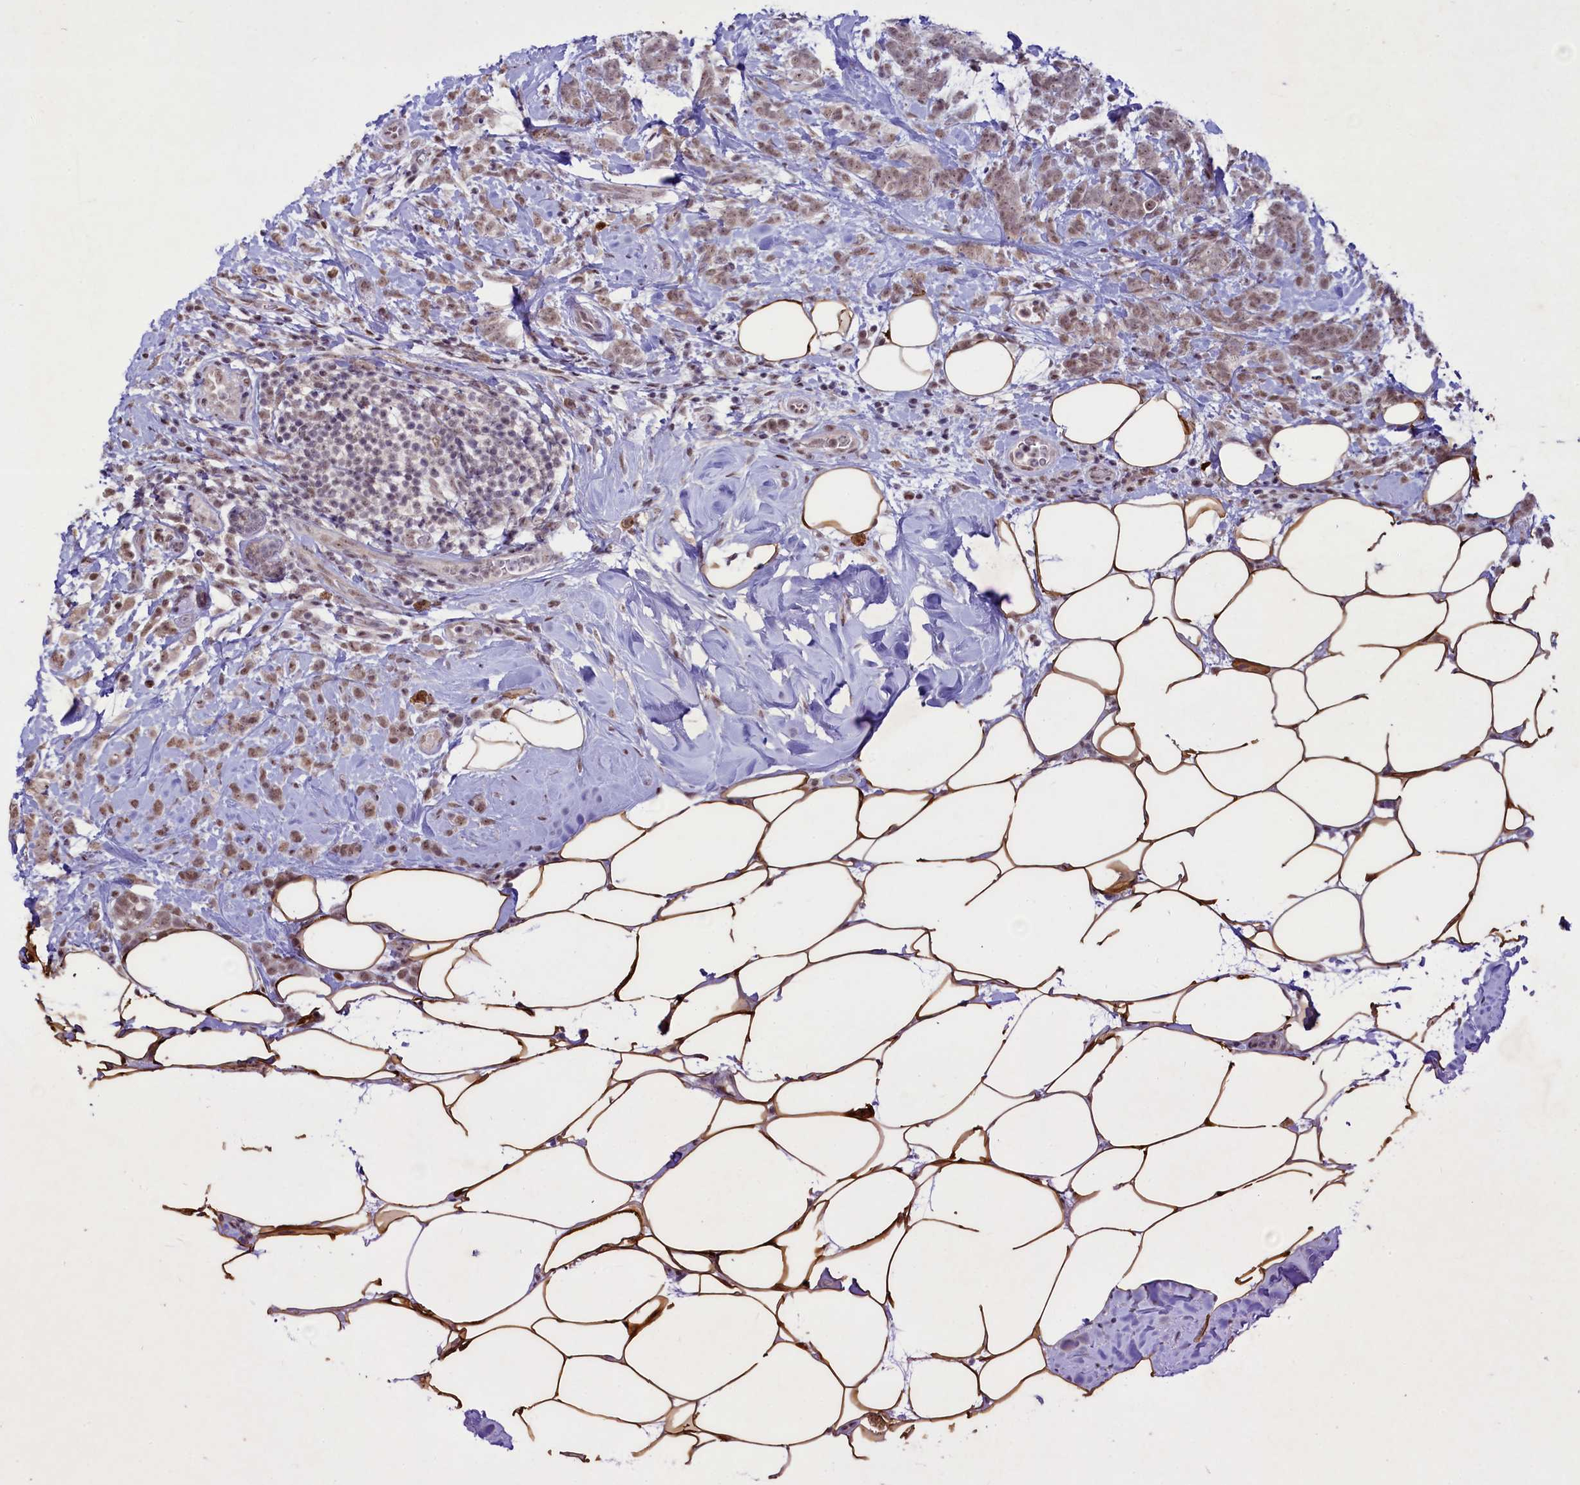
{"staining": {"intensity": "weak", "quantity": ">75%", "location": "nuclear"}, "tissue": "breast cancer", "cell_type": "Tumor cells", "image_type": "cancer", "snomed": [{"axis": "morphology", "description": "Lobular carcinoma"}, {"axis": "topography", "description": "Breast"}], "caption": "Brown immunohistochemical staining in lobular carcinoma (breast) demonstrates weak nuclear positivity in approximately >75% of tumor cells.", "gene": "ANKS3", "patient": {"sex": "female", "age": 58}}